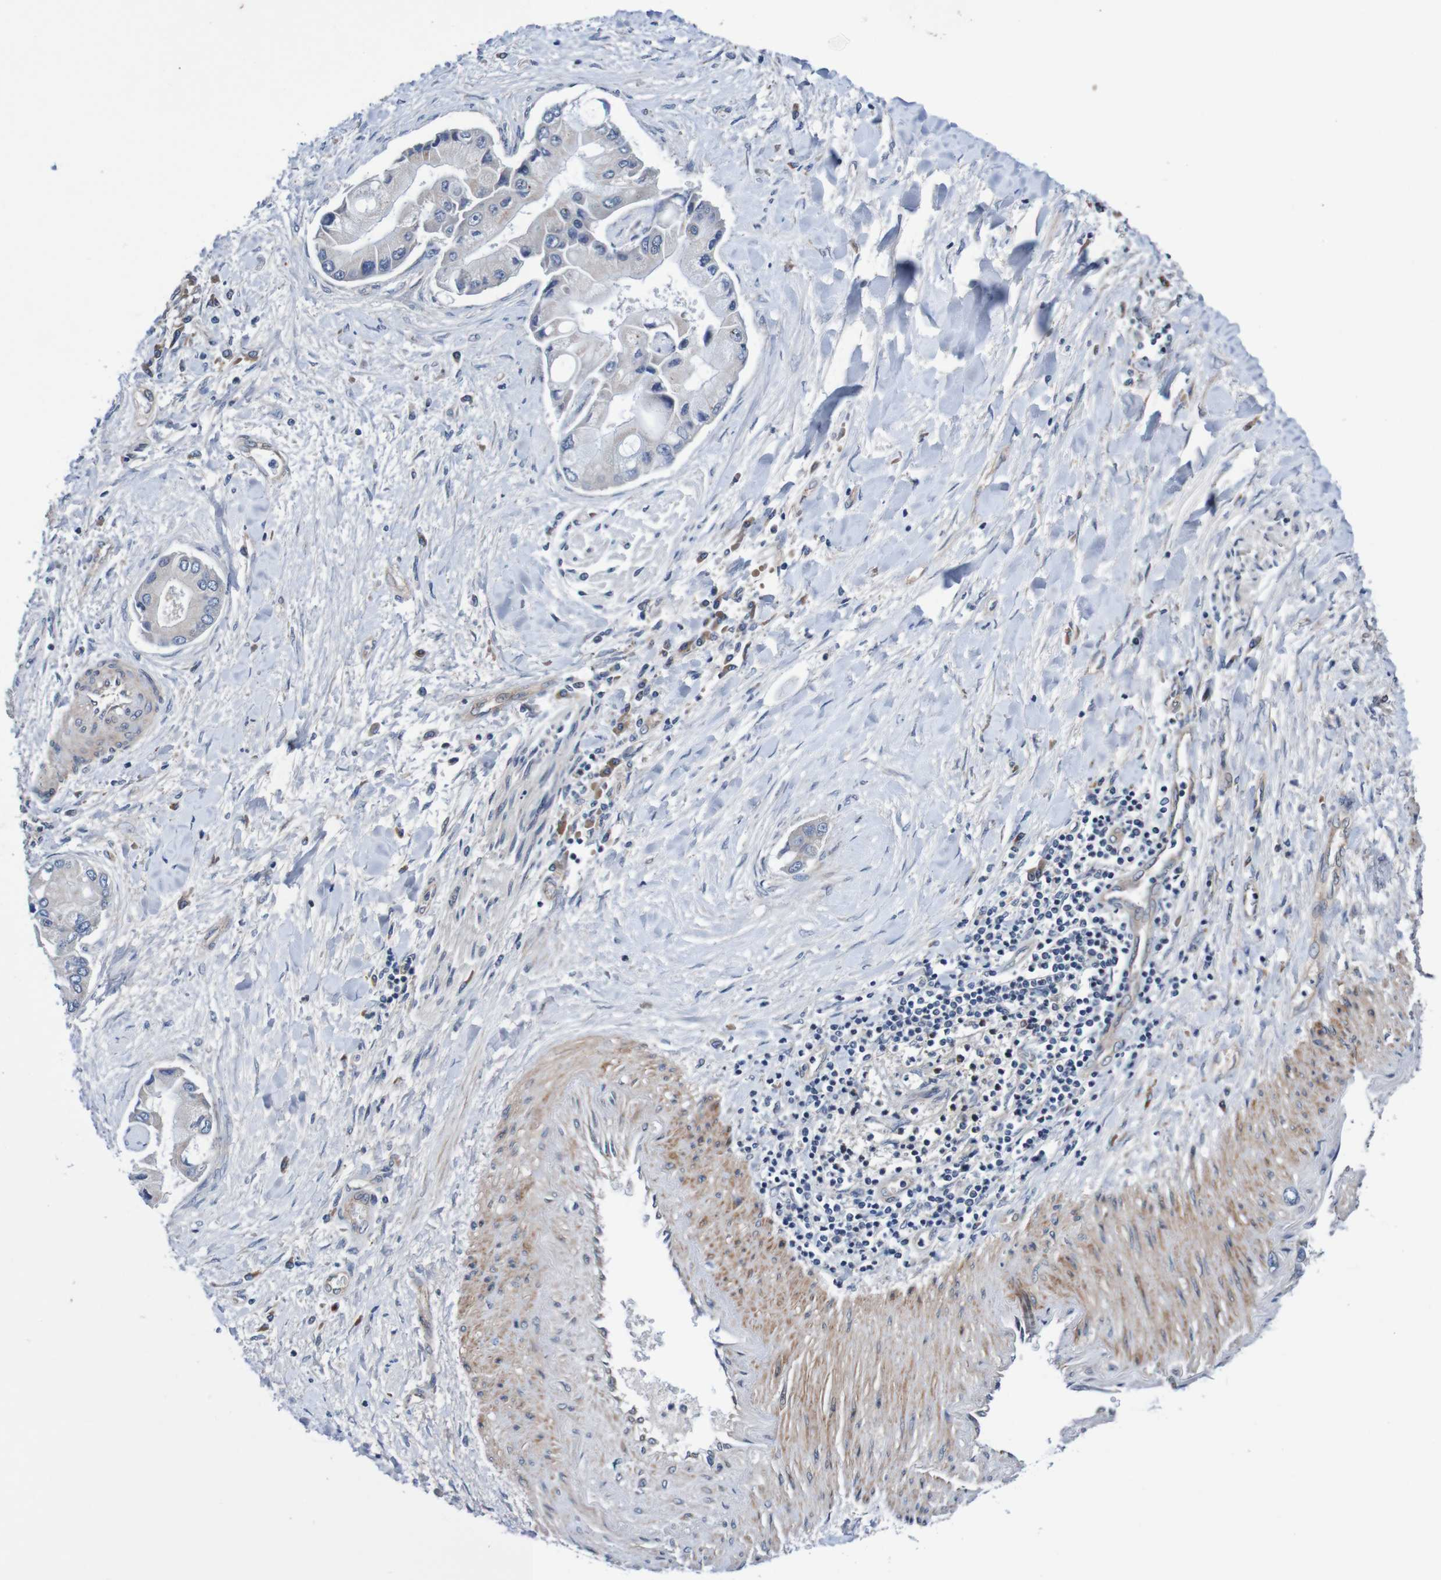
{"staining": {"intensity": "weak", "quantity": "<25%", "location": "cytoplasmic/membranous"}, "tissue": "liver cancer", "cell_type": "Tumor cells", "image_type": "cancer", "snomed": [{"axis": "morphology", "description": "Cholangiocarcinoma"}, {"axis": "topography", "description": "Liver"}], "caption": "An image of human liver cholangiocarcinoma is negative for staining in tumor cells. (Stains: DAB (3,3'-diaminobenzidine) immunohistochemistry (IHC) with hematoxylin counter stain, Microscopy: brightfield microscopy at high magnification).", "gene": "CPED1", "patient": {"sex": "male", "age": 50}}